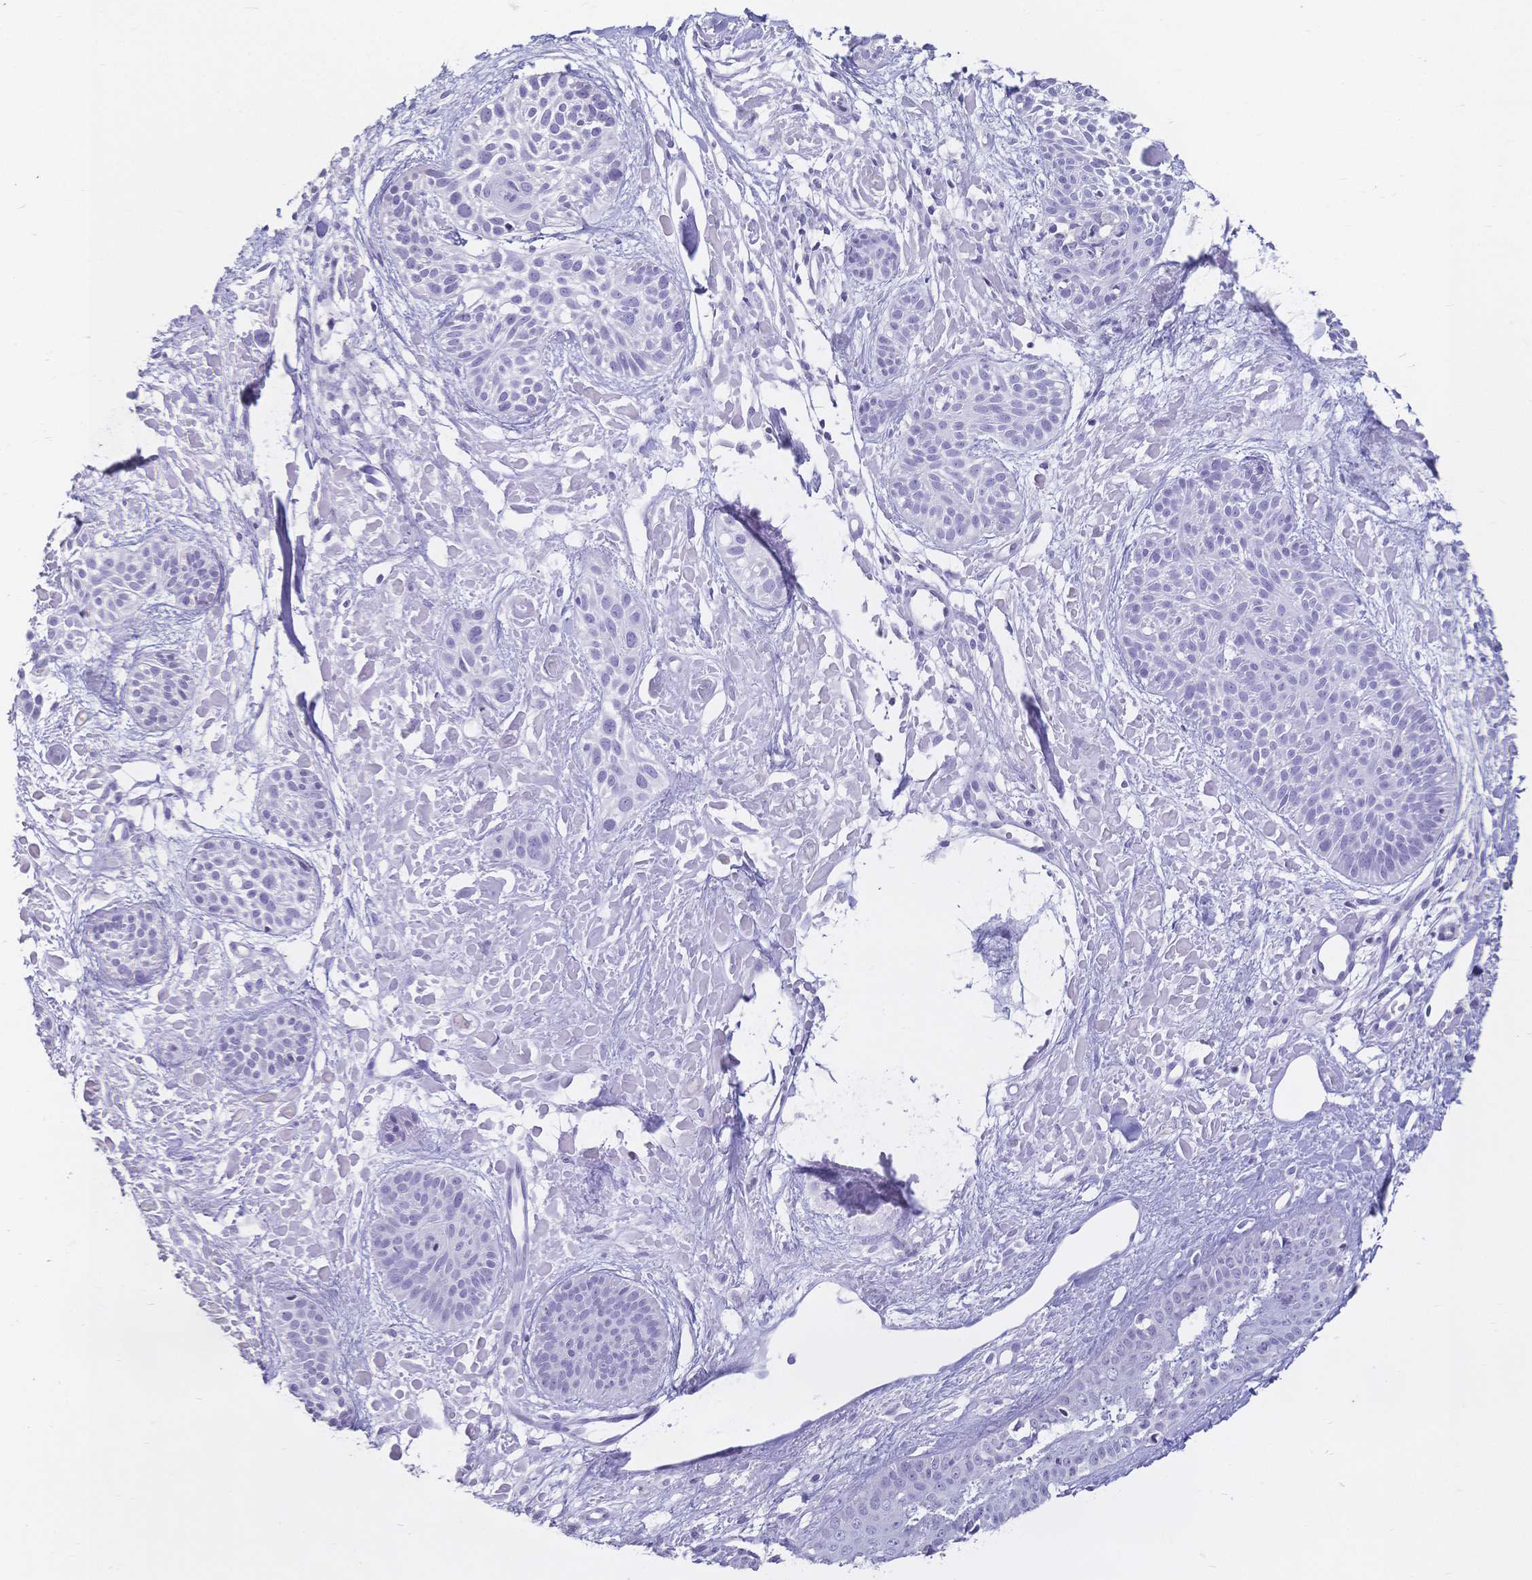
{"staining": {"intensity": "negative", "quantity": "none", "location": "none"}, "tissue": "skin cancer", "cell_type": "Tumor cells", "image_type": "cancer", "snomed": [{"axis": "morphology", "description": "Basal cell carcinoma"}, {"axis": "topography", "description": "Skin"}], "caption": "High power microscopy photomicrograph of an immunohistochemistry photomicrograph of skin basal cell carcinoma, revealing no significant positivity in tumor cells.", "gene": "CR2", "patient": {"sex": "female", "age": 78}}